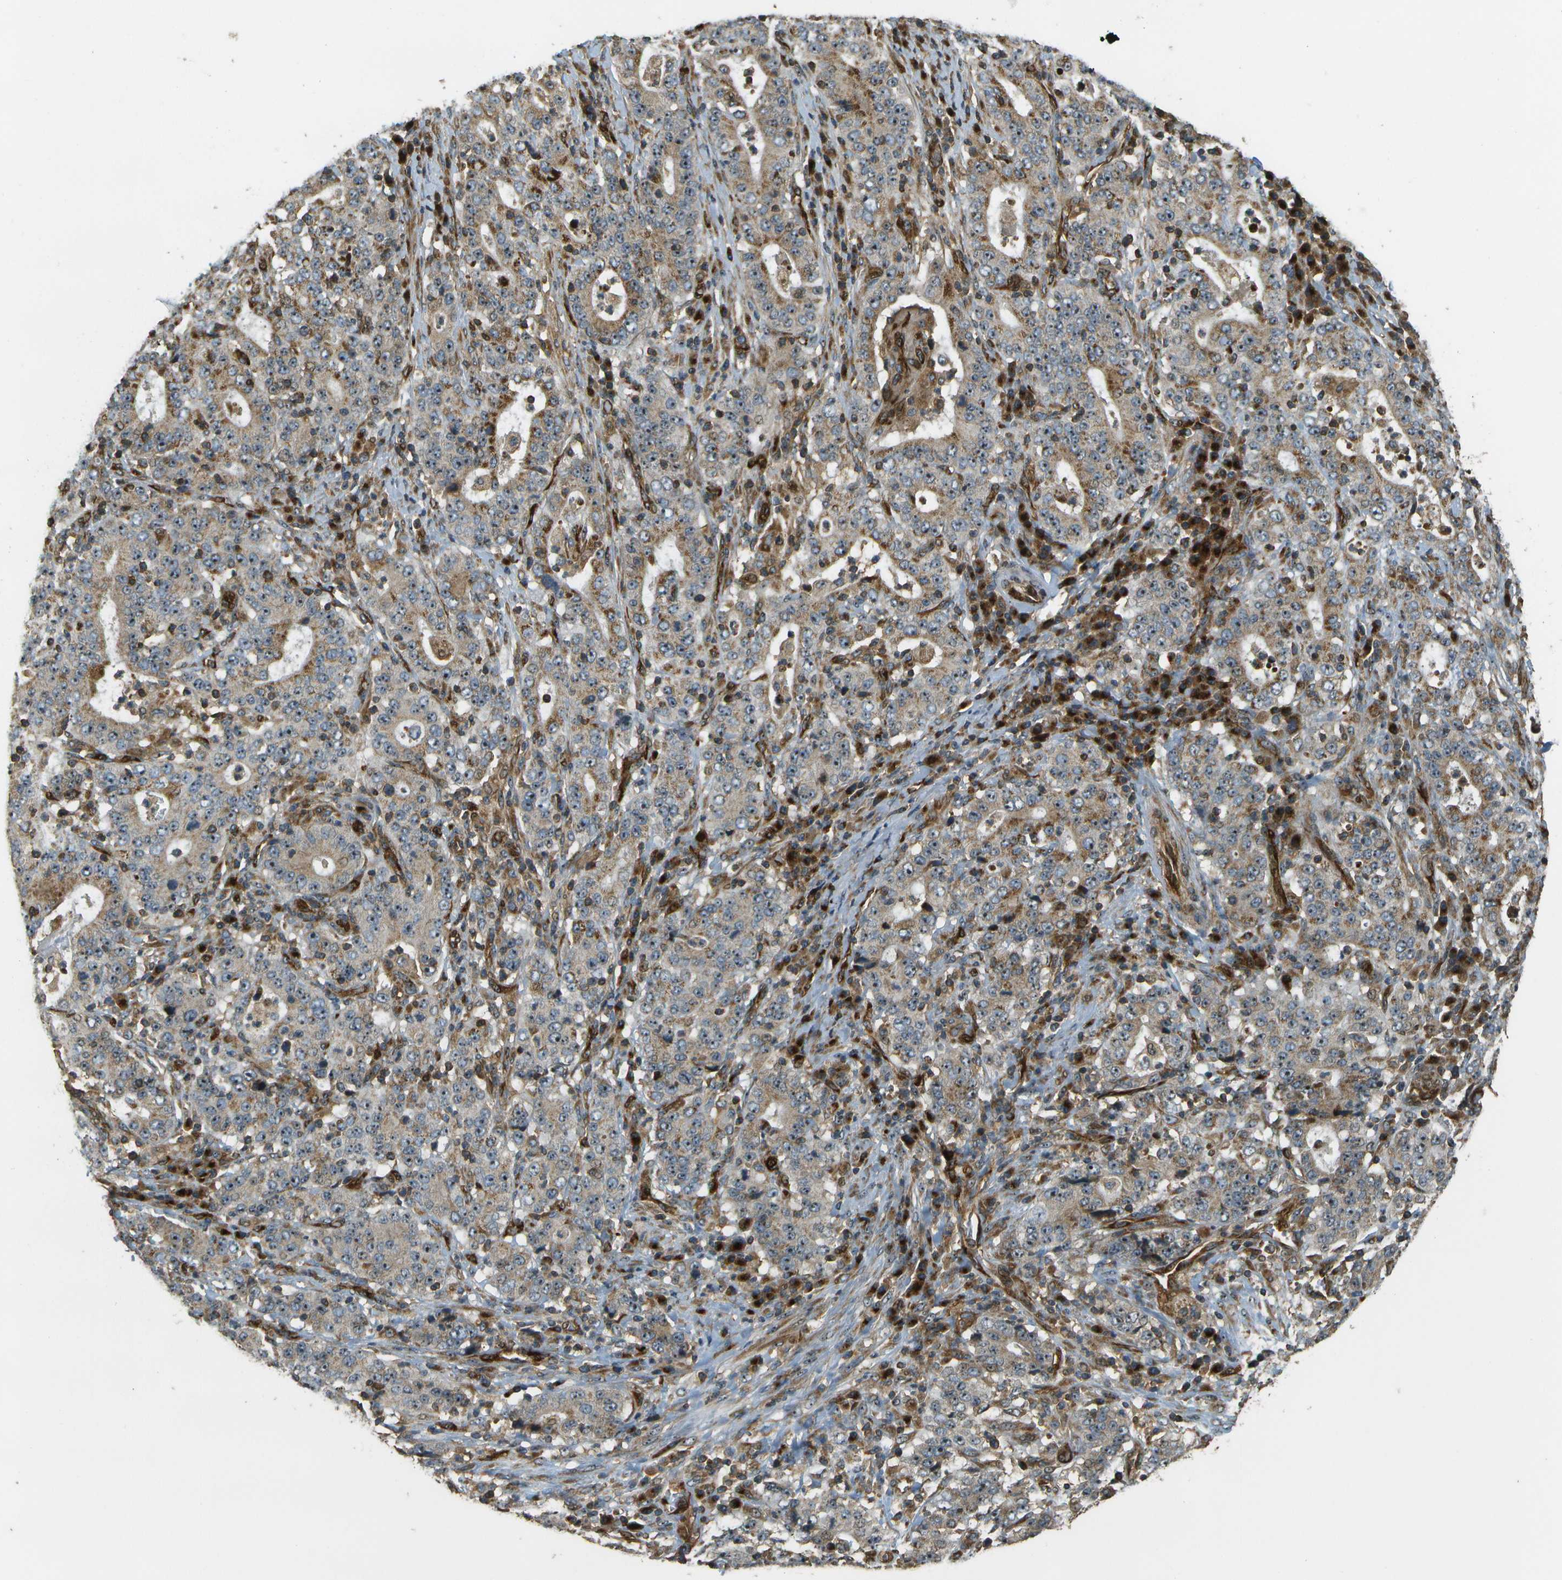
{"staining": {"intensity": "moderate", "quantity": ">75%", "location": "cytoplasmic/membranous,nuclear"}, "tissue": "stomach cancer", "cell_type": "Tumor cells", "image_type": "cancer", "snomed": [{"axis": "morphology", "description": "Normal tissue, NOS"}, {"axis": "morphology", "description": "Adenocarcinoma, NOS"}, {"axis": "topography", "description": "Stomach, upper"}, {"axis": "topography", "description": "Stomach"}], "caption": "Moderate cytoplasmic/membranous and nuclear protein expression is appreciated in about >75% of tumor cells in adenocarcinoma (stomach).", "gene": "LRP12", "patient": {"sex": "male", "age": 59}}